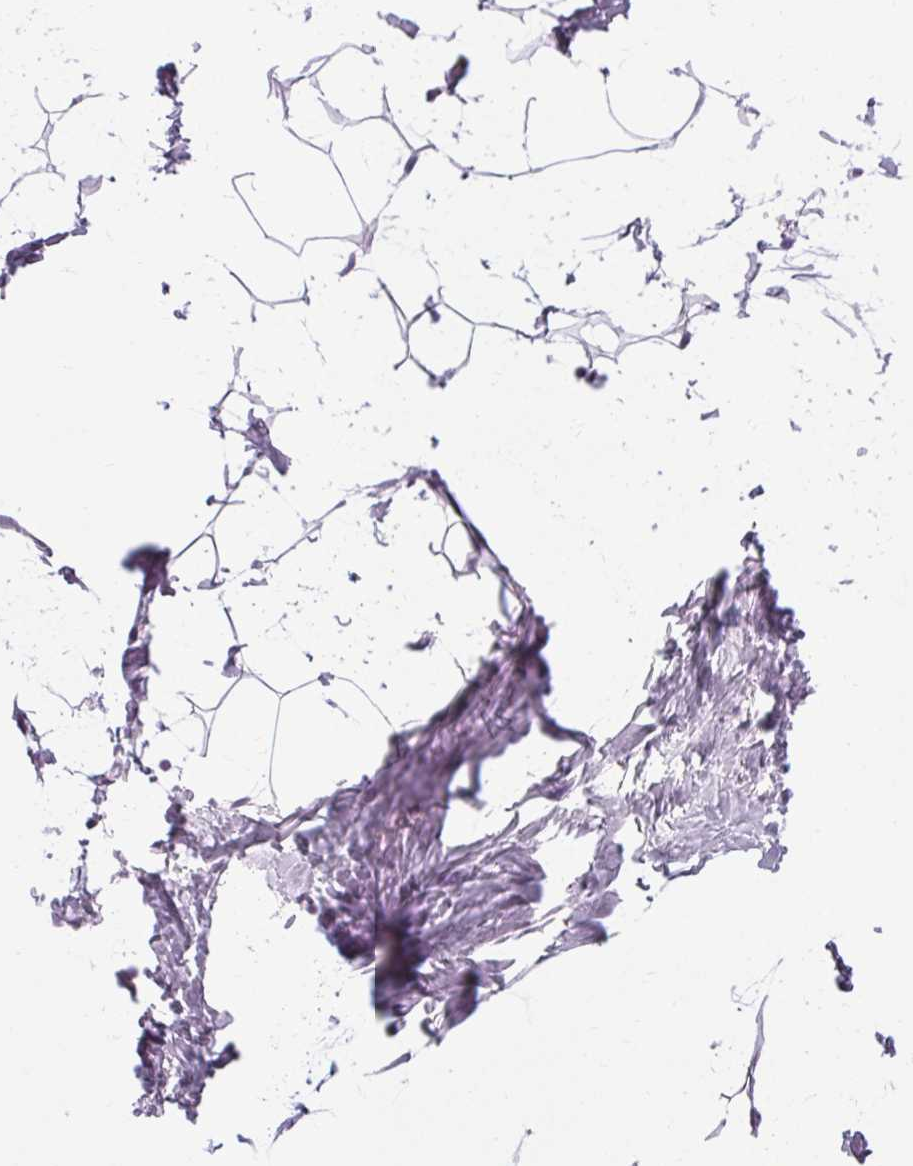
{"staining": {"intensity": "negative", "quantity": "none", "location": "none"}, "tissue": "breast", "cell_type": "Adipocytes", "image_type": "normal", "snomed": [{"axis": "morphology", "description": "Normal tissue, NOS"}, {"axis": "topography", "description": "Breast"}], "caption": "Protein analysis of unremarkable breast demonstrates no significant staining in adipocytes. (DAB (3,3'-diaminobenzidine) immunohistochemistry (IHC) with hematoxylin counter stain).", "gene": "POMC", "patient": {"sex": "female", "age": 32}}